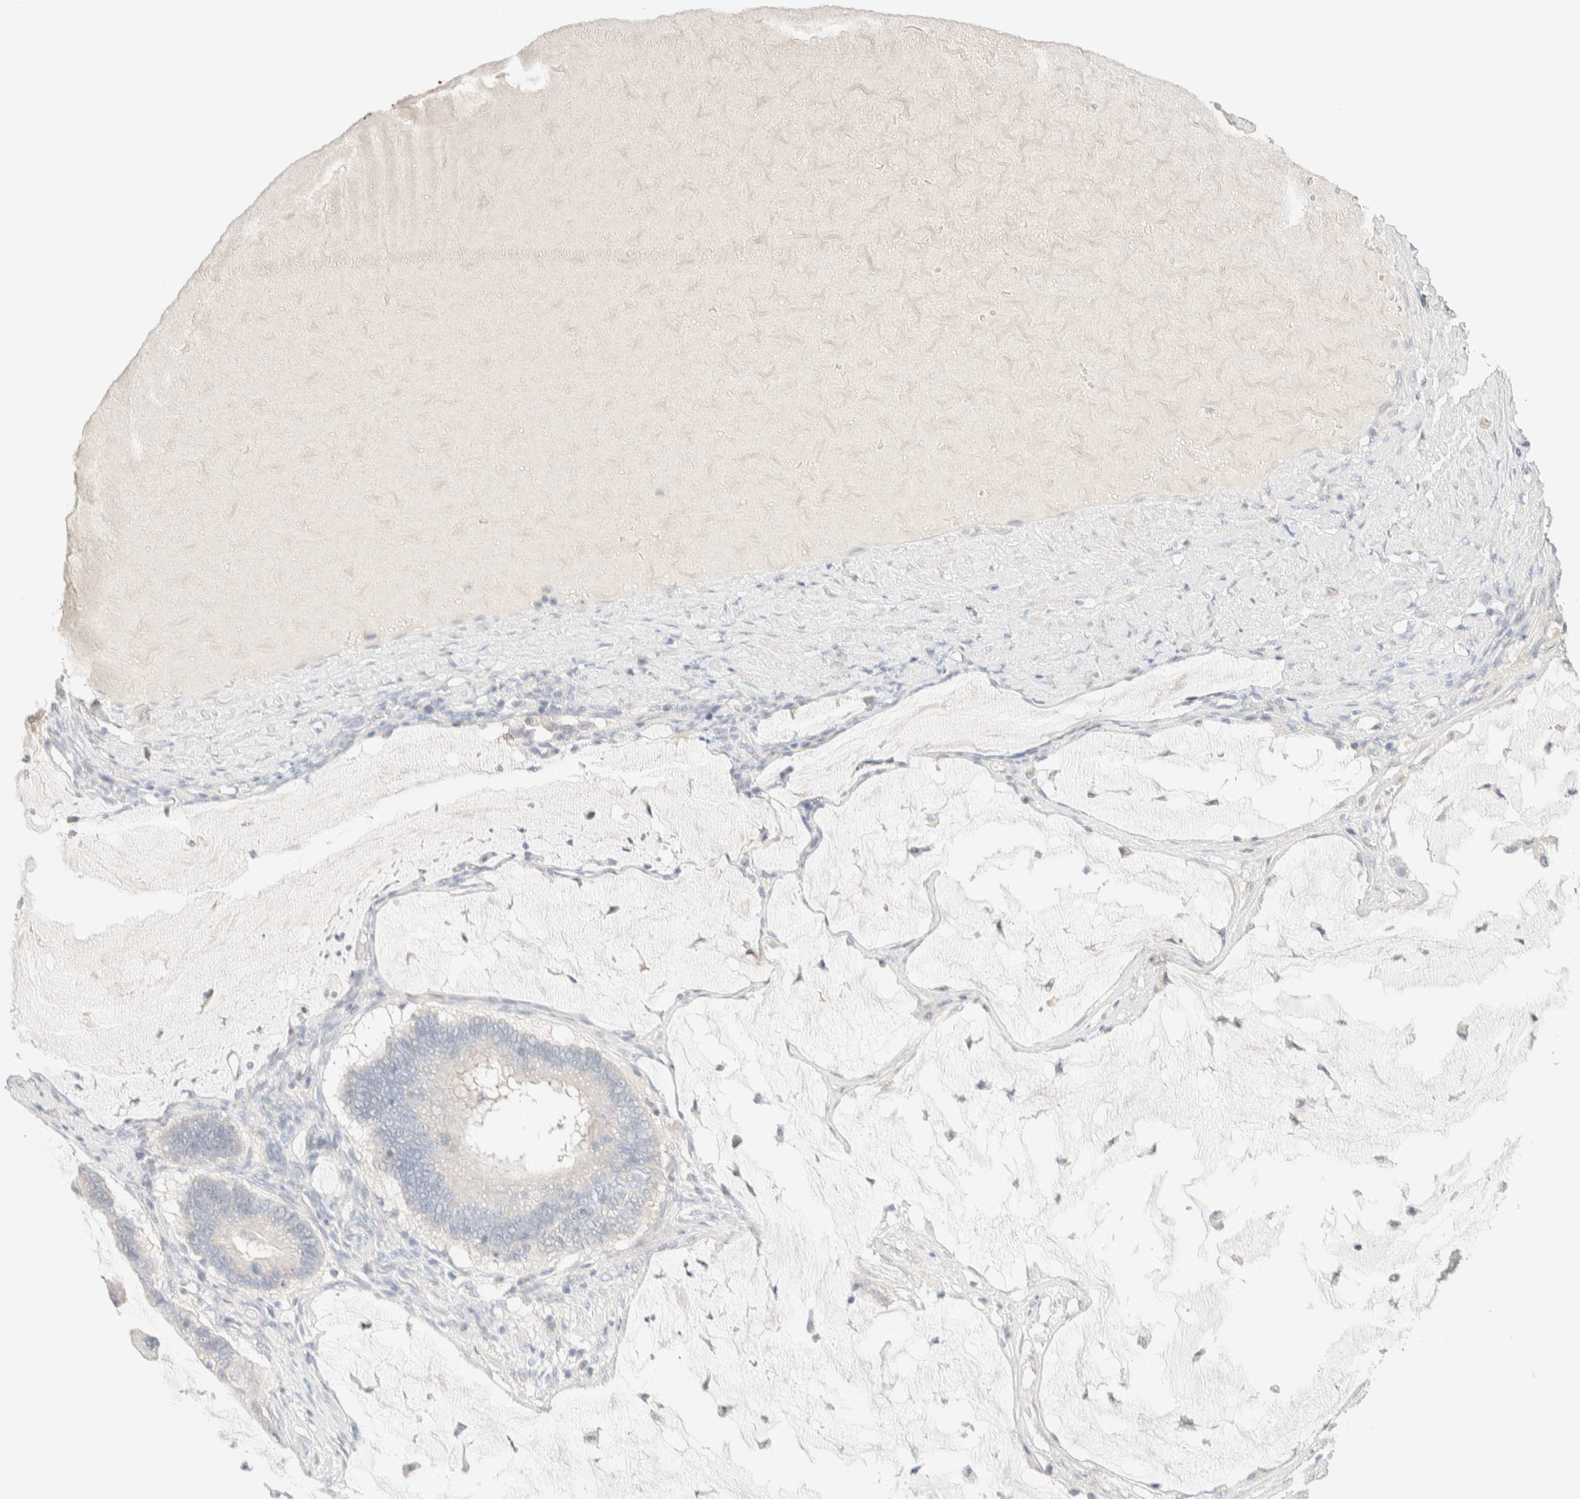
{"staining": {"intensity": "negative", "quantity": "none", "location": "none"}, "tissue": "ovarian cancer", "cell_type": "Tumor cells", "image_type": "cancer", "snomed": [{"axis": "morphology", "description": "Cystadenocarcinoma, mucinous, NOS"}, {"axis": "topography", "description": "Ovary"}], "caption": "This is a photomicrograph of immunohistochemistry staining of ovarian cancer (mucinous cystadenocarcinoma), which shows no expression in tumor cells.", "gene": "RIDA", "patient": {"sex": "female", "age": 61}}